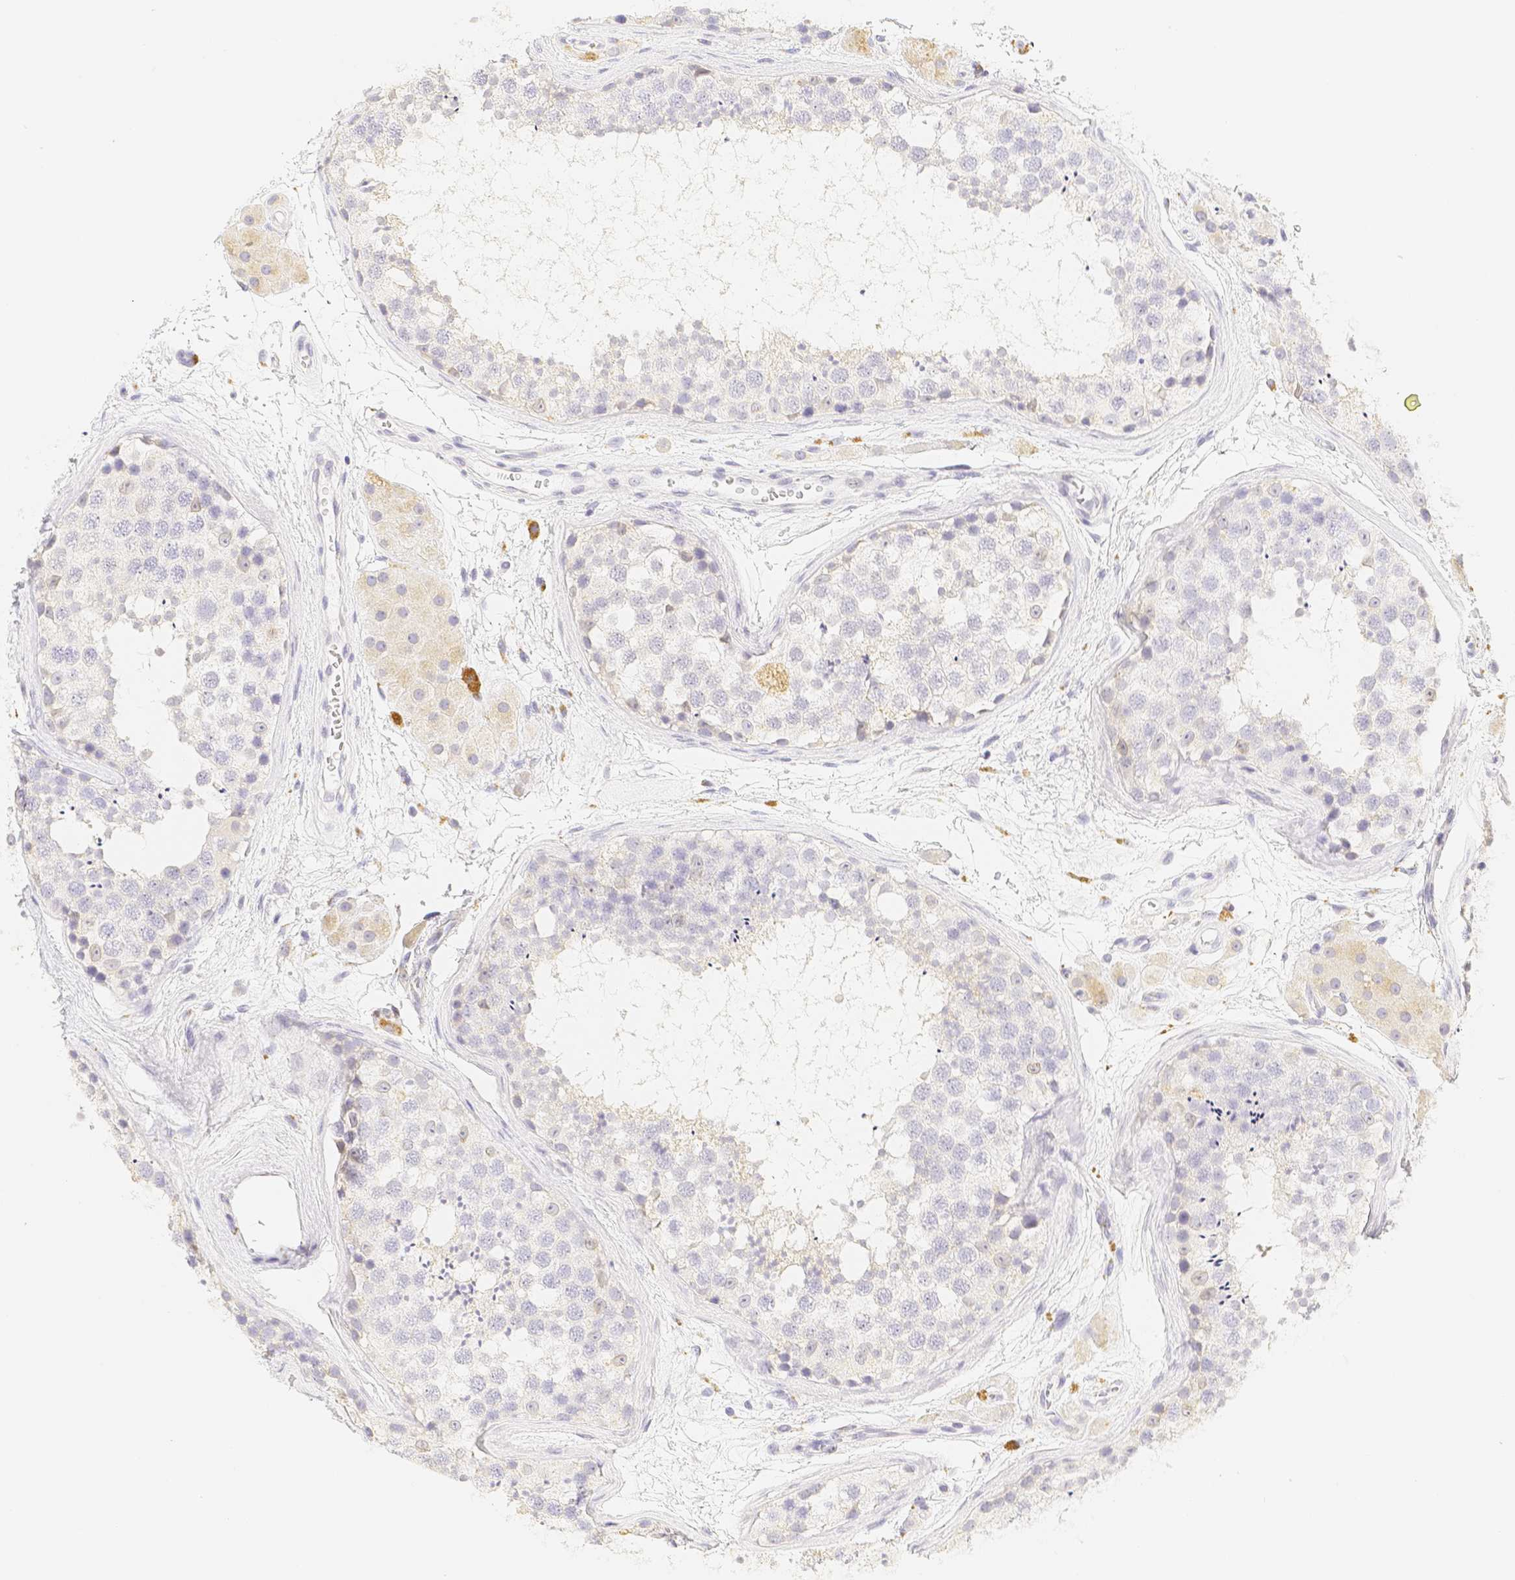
{"staining": {"intensity": "negative", "quantity": "none", "location": "none"}, "tissue": "testis", "cell_type": "Cells in seminiferous ducts", "image_type": "normal", "snomed": [{"axis": "morphology", "description": "Normal tissue, NOS"}, {"axis": "topography", "description": "Testis"}], "caption": "The immunohistochemistry histopathology image has no significant expression in cells in seminiferous ducts of testis.", "gene": "PADI4", "patient": {"sex": "male", "age": 56}}